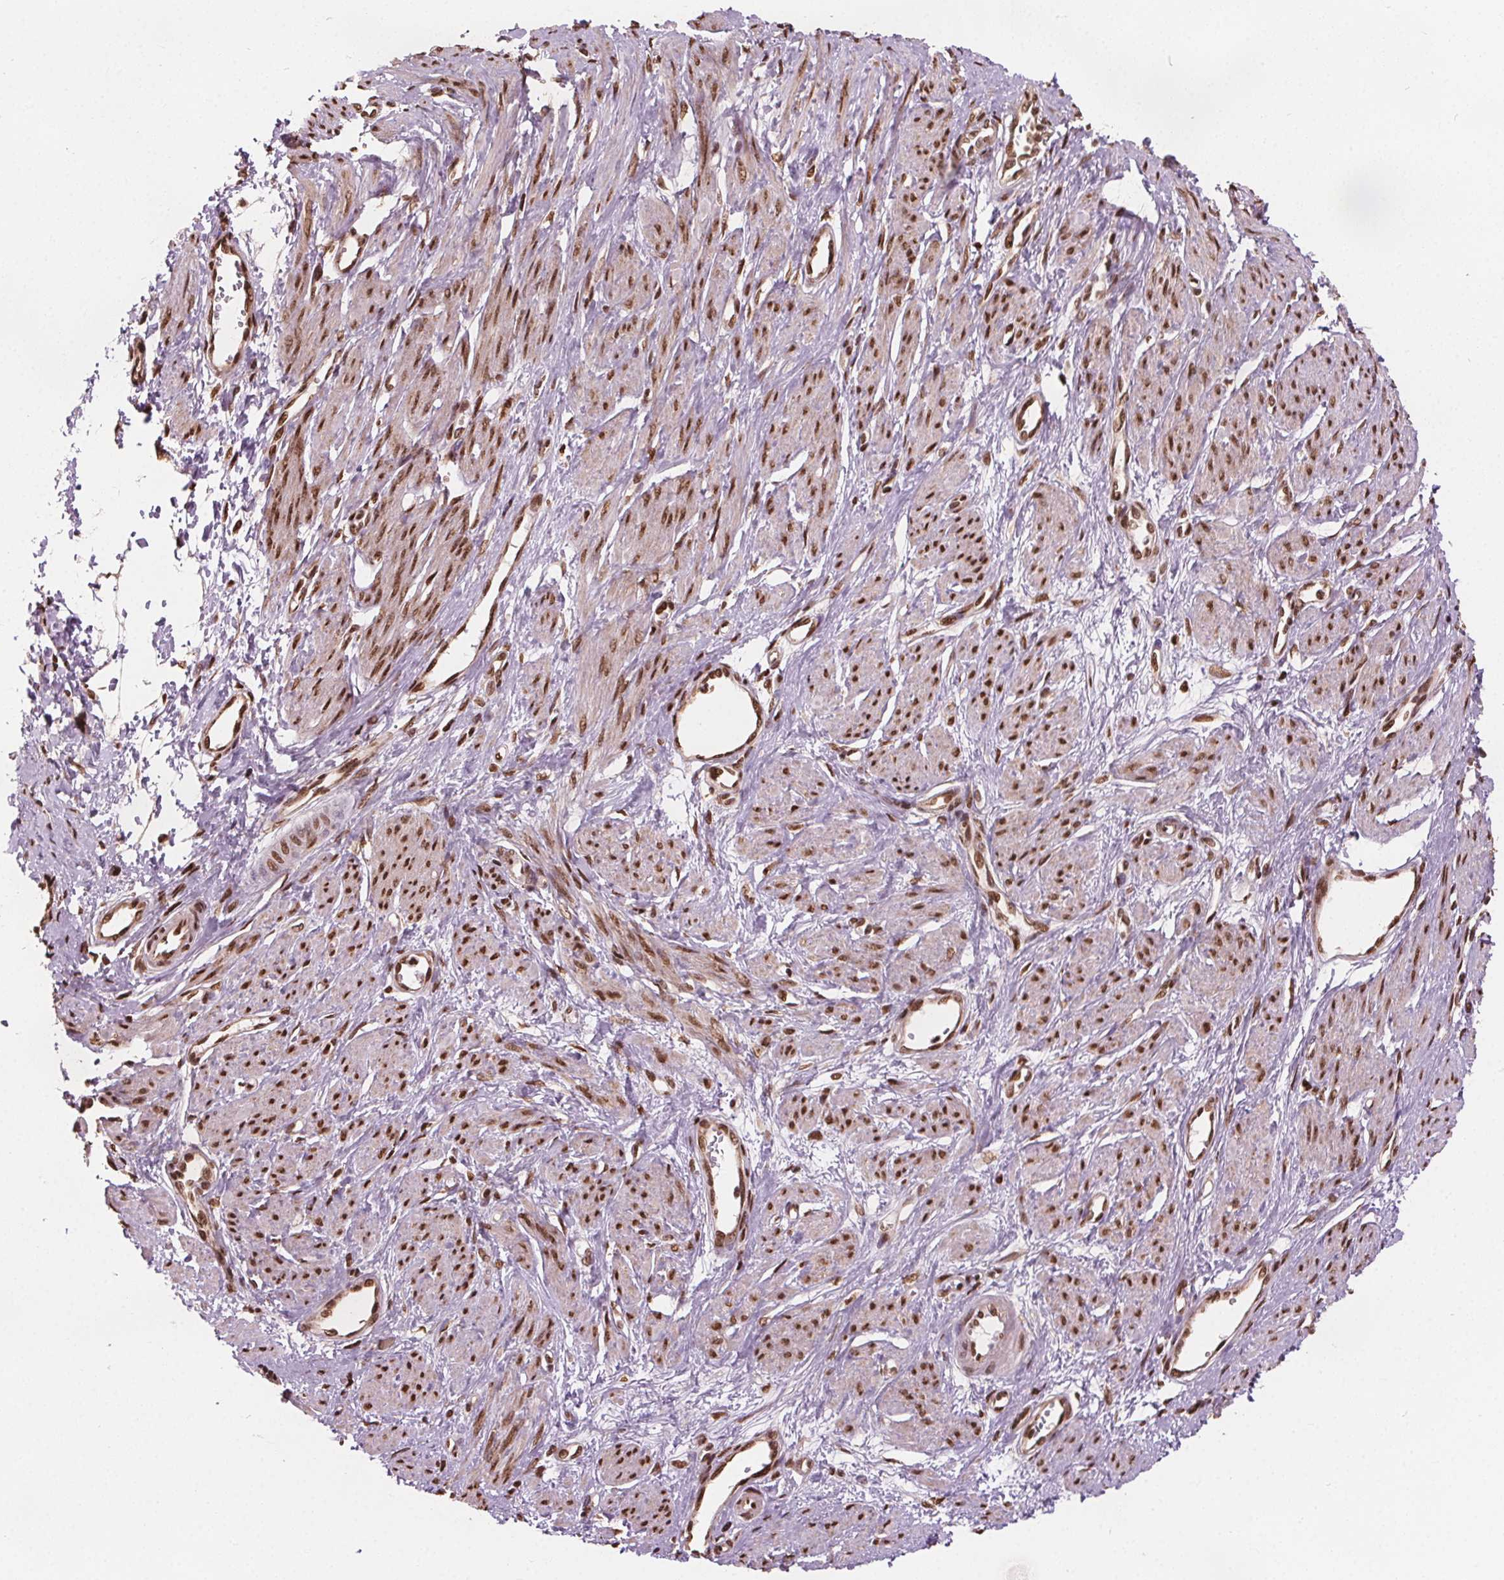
{"staining": {"intensity": "moderate", "quantity": ">75%", "location": "nuclear"}, "tissue": "smooth muscle", "cell_type": "Smooth muscle cells", "image_type": "normal", "snomed": [{"axis": "morphology", "description": "Normal tissue, NOS"}, {"axis": "topography", "description": "Smooth muscle"}, {"axis": "topography", "description": "Uterus"}], "caption": "Benign smooth muscle reveals moderate nuclear staining in approximately >75% of smooth muscle cells.", "gene": "ISLR2", "patient": {"sex": "female", "age": 39}}